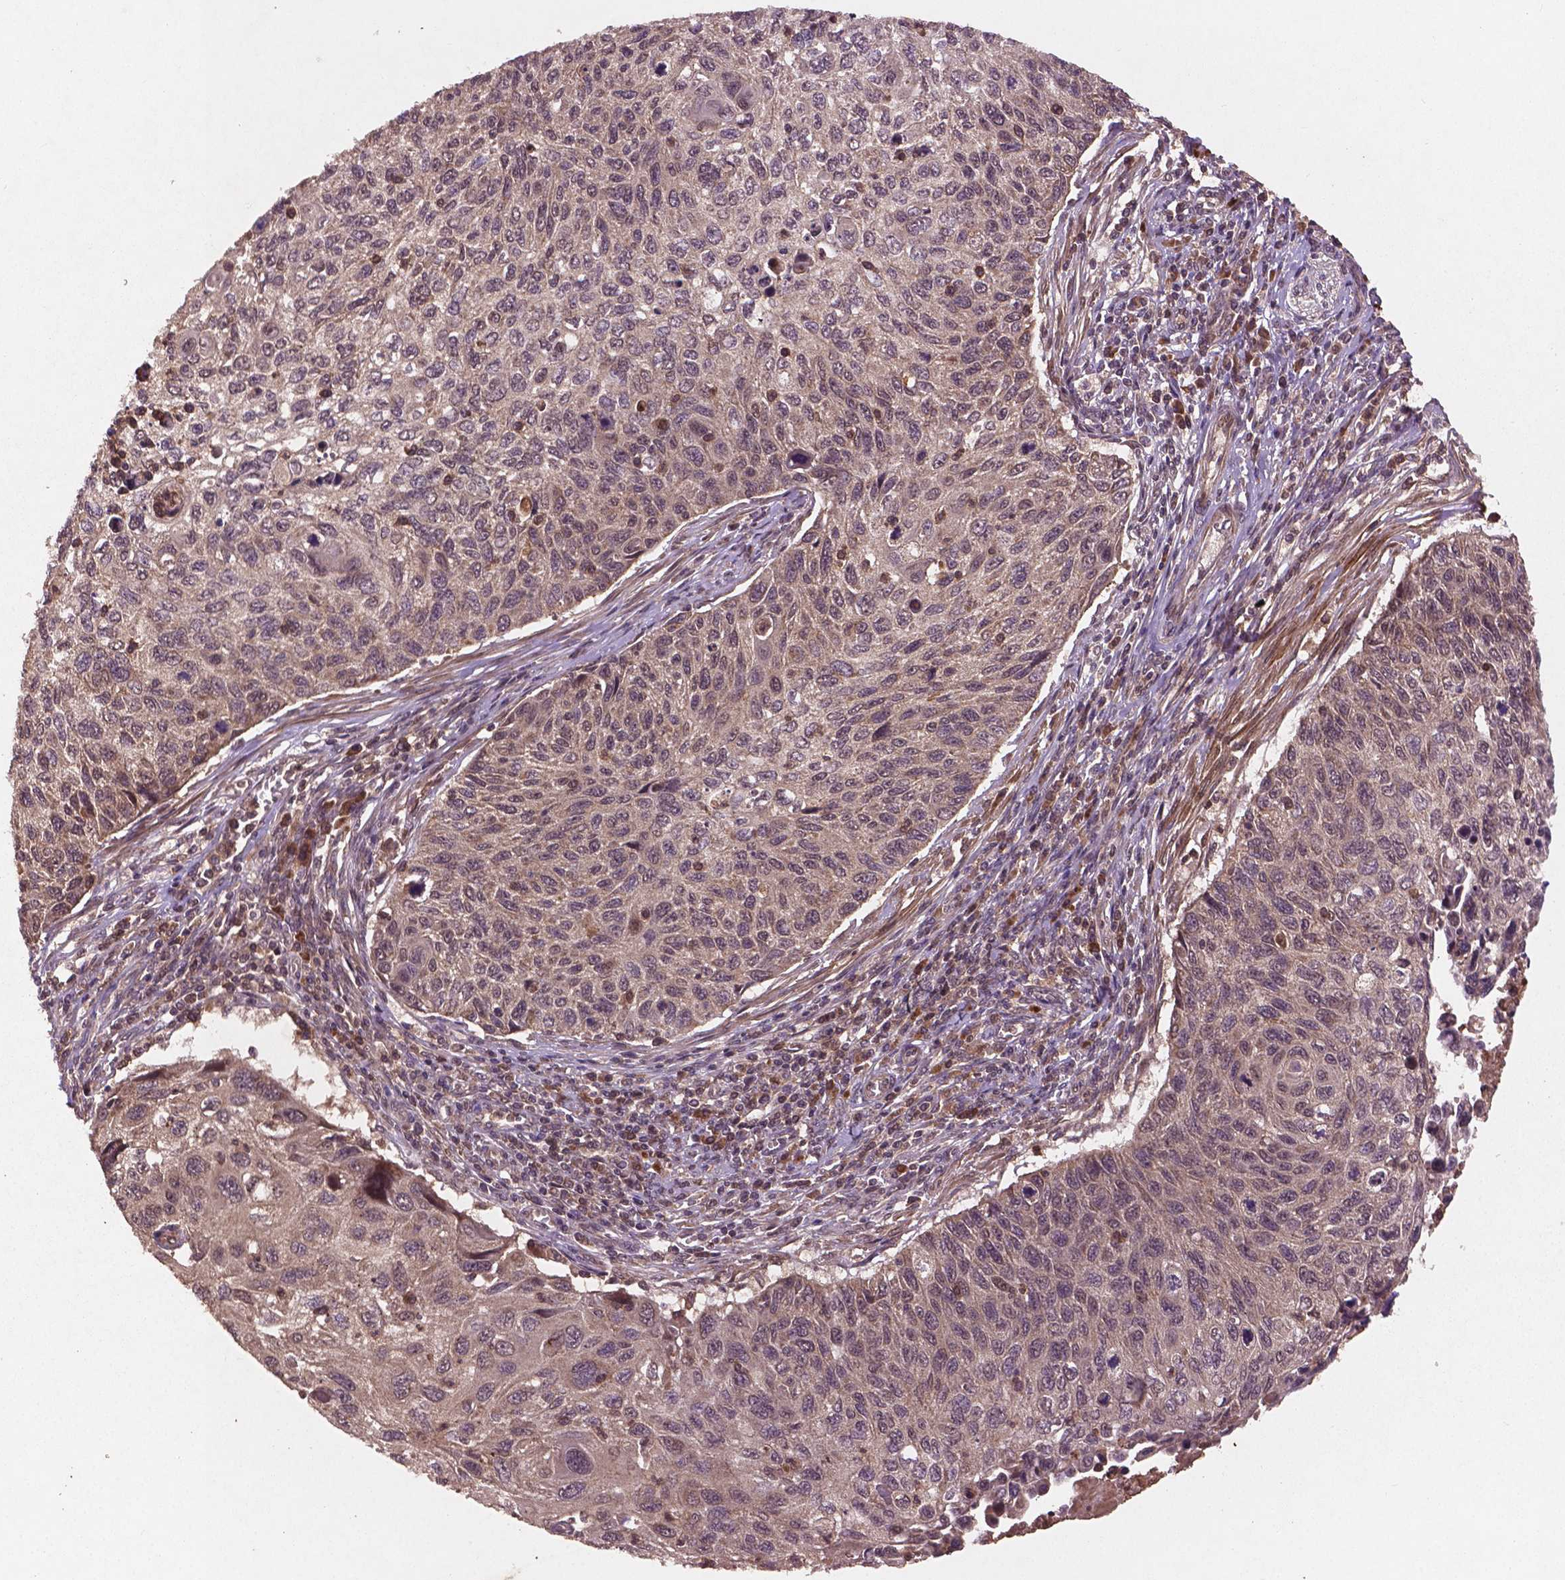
{"staining": {"intensity": "weak", "quantity": "<25%", "location": "cytoplasmic/membranous,nuclear"}, "tissue": "cervical cancer", "cell_type": "Tumor cells", "image_type": "cancer", "snomed": [{"axis": "morphology", "description": "Squamous cell carcinoma, NOS"}, {"axis": "topography", "description": "Cervix"}], "caption": "Tumor cells show no significant staining in cervical cancer (squamous cell carcinoma). The staining was performed using DAB (3,3'-diaminobenzidine) to visualize the protein expression in brown, while the nuclei were stained in blue with hematoxylin (Magnification: 20x).", "gene": "NIPAL2", "patient": {"sex": "female", "age": 70}}